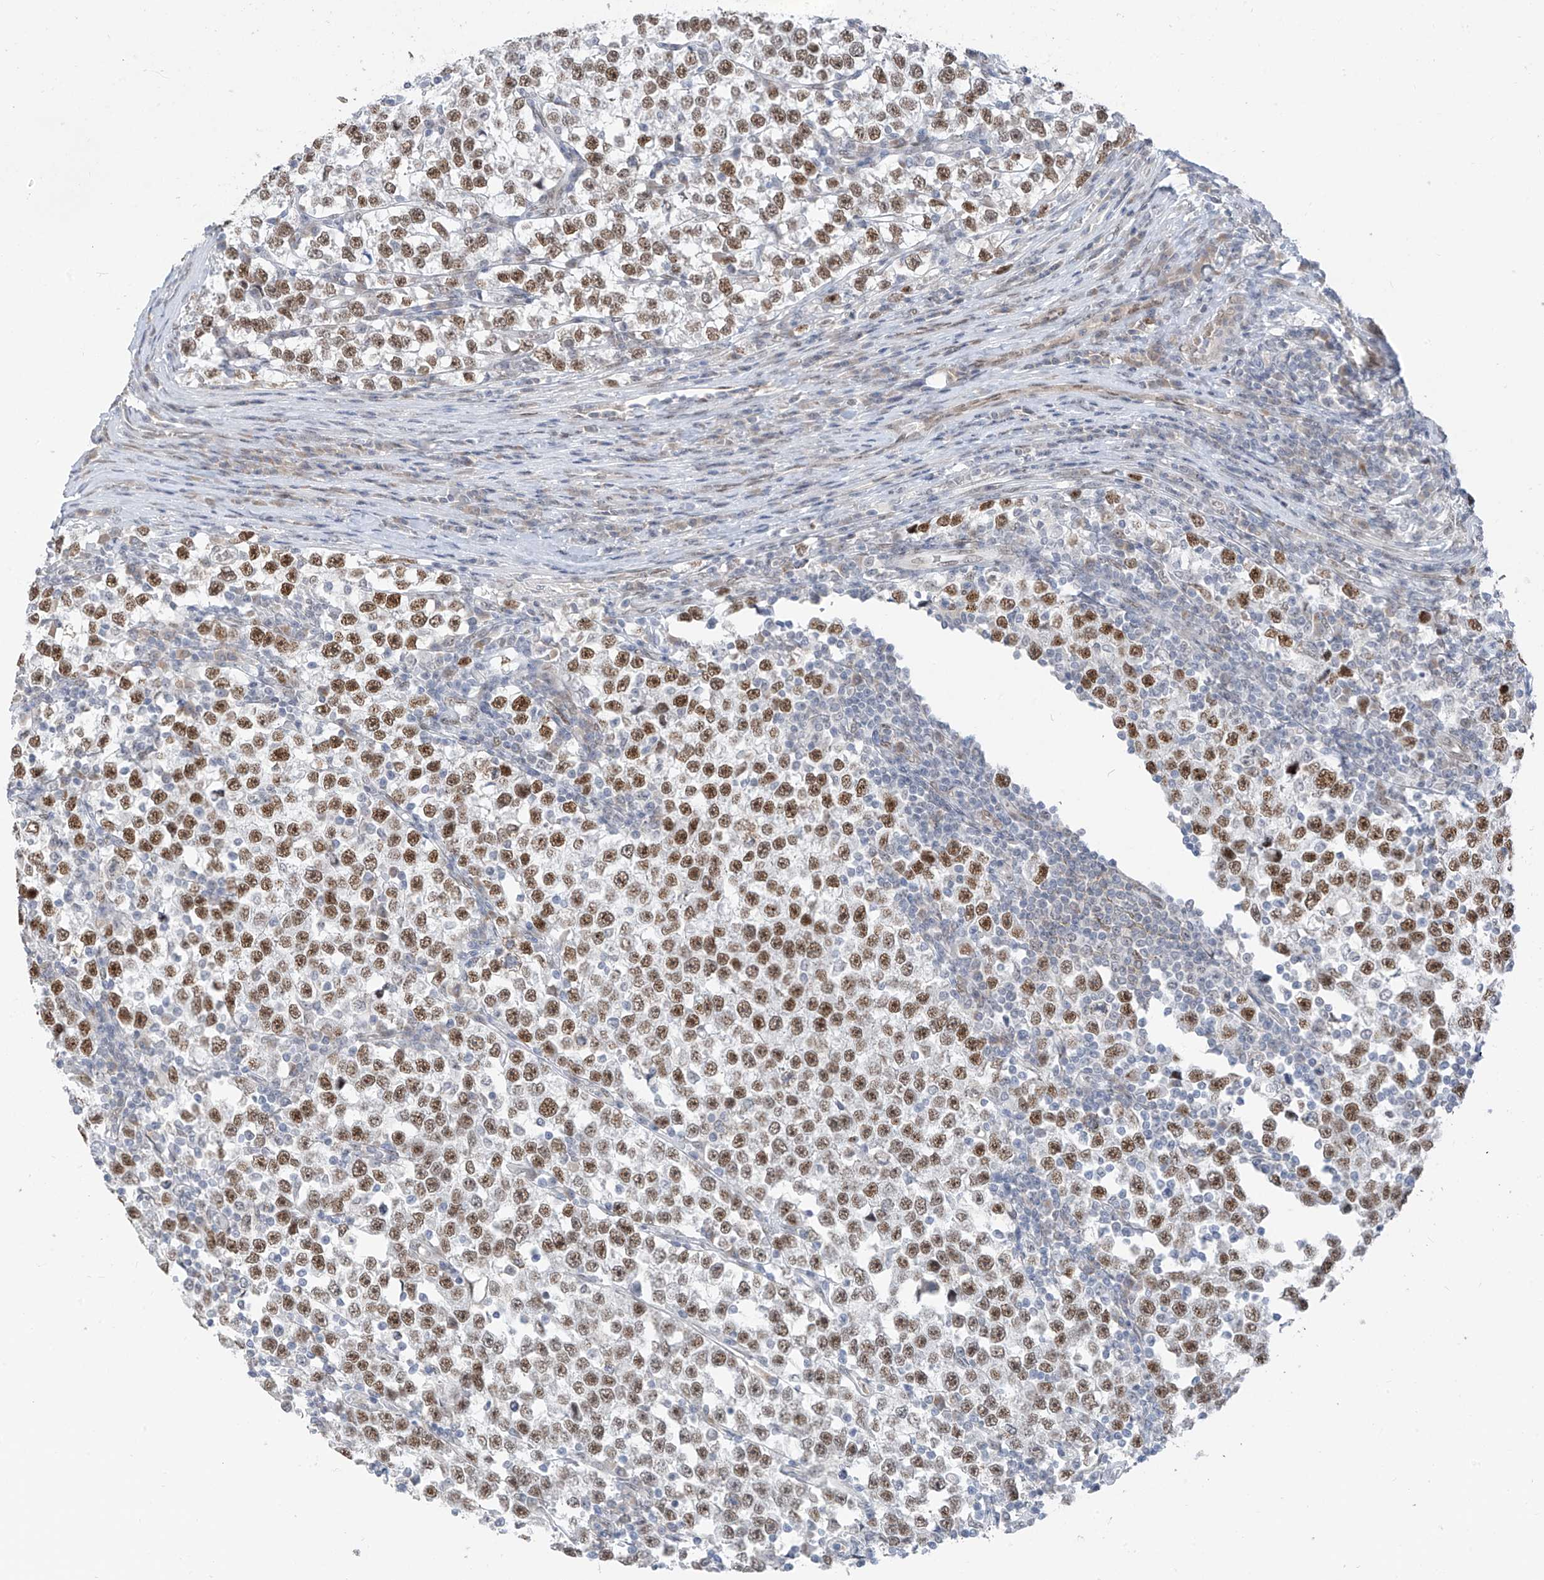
{"staining": {"intensity": "moderate", "quantity": ">75%", "location": "nuclear"}, "tissue": "testis cancer", "cell_type": "Tumor cells", "image_type": "cancer", "snomed": [{"axis": "morphology", "description": "Normal tissue, NOS"}, {"axis": "morphology", "description": "Seminoma, NOS"}, {"axis": "topography", "description": "Testis"}], "caption": "A high-resolution histopathology image shows immunohistochemistry (IHC) staining of seminoma (testis), which displays moderate nuclear staining in approximately >75% of tumor cells. The staining is performed using DAB brown chromogen to label protein expression. The nuclei are counter-stained blue using hematoxylin.", "gene": "MCM9", "patient": {"sex": "male", "age": 43}}